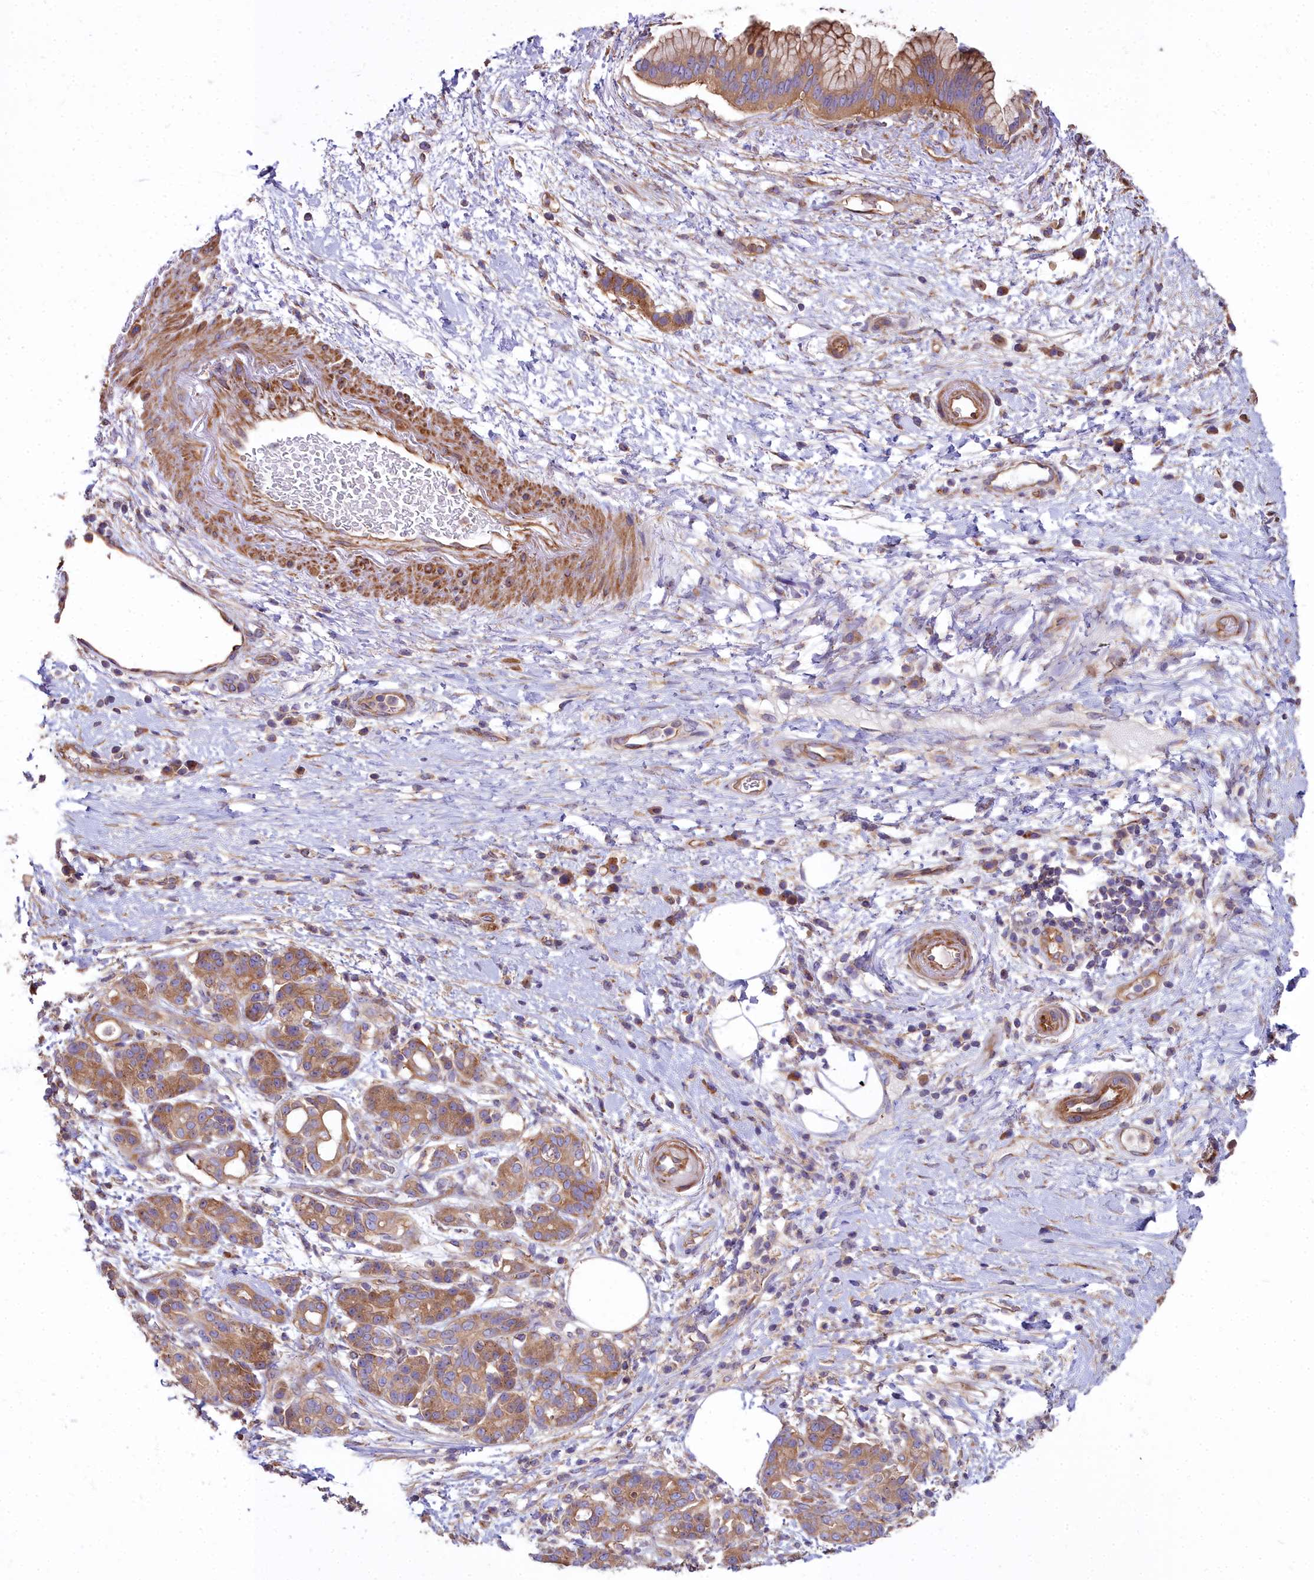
{"staining": {"intensity": "moderate", "quantity": ">75%", "location": "cytoplasmic/membranous"}, "tissue": "pancreatic cancer", "cell_type": "Tumor cells", "image_type": "cancer", "snomed": [{"axis": "morphology", "description": "Adenocarcinoma, NOS"}, {"axis": "topography", "description": "Pancreas"}], "caption": "Immunohistochemistry (IHC) staining of pancreatic adenocarcinoma, which exhibits medium levels of moderate cytoplasmic/membranous staining in approximately >75% of tumor cells indicating moderate cytoplasmic/membranous protein positivity. The staining was performed using DAB (3,3'-diaminobenzidine) (brown) for protein detection and nuclei were counterstained in hematoxylin (blue).", "gene": "DCTN3", "patient": {"sex": "female", "age": 73}}